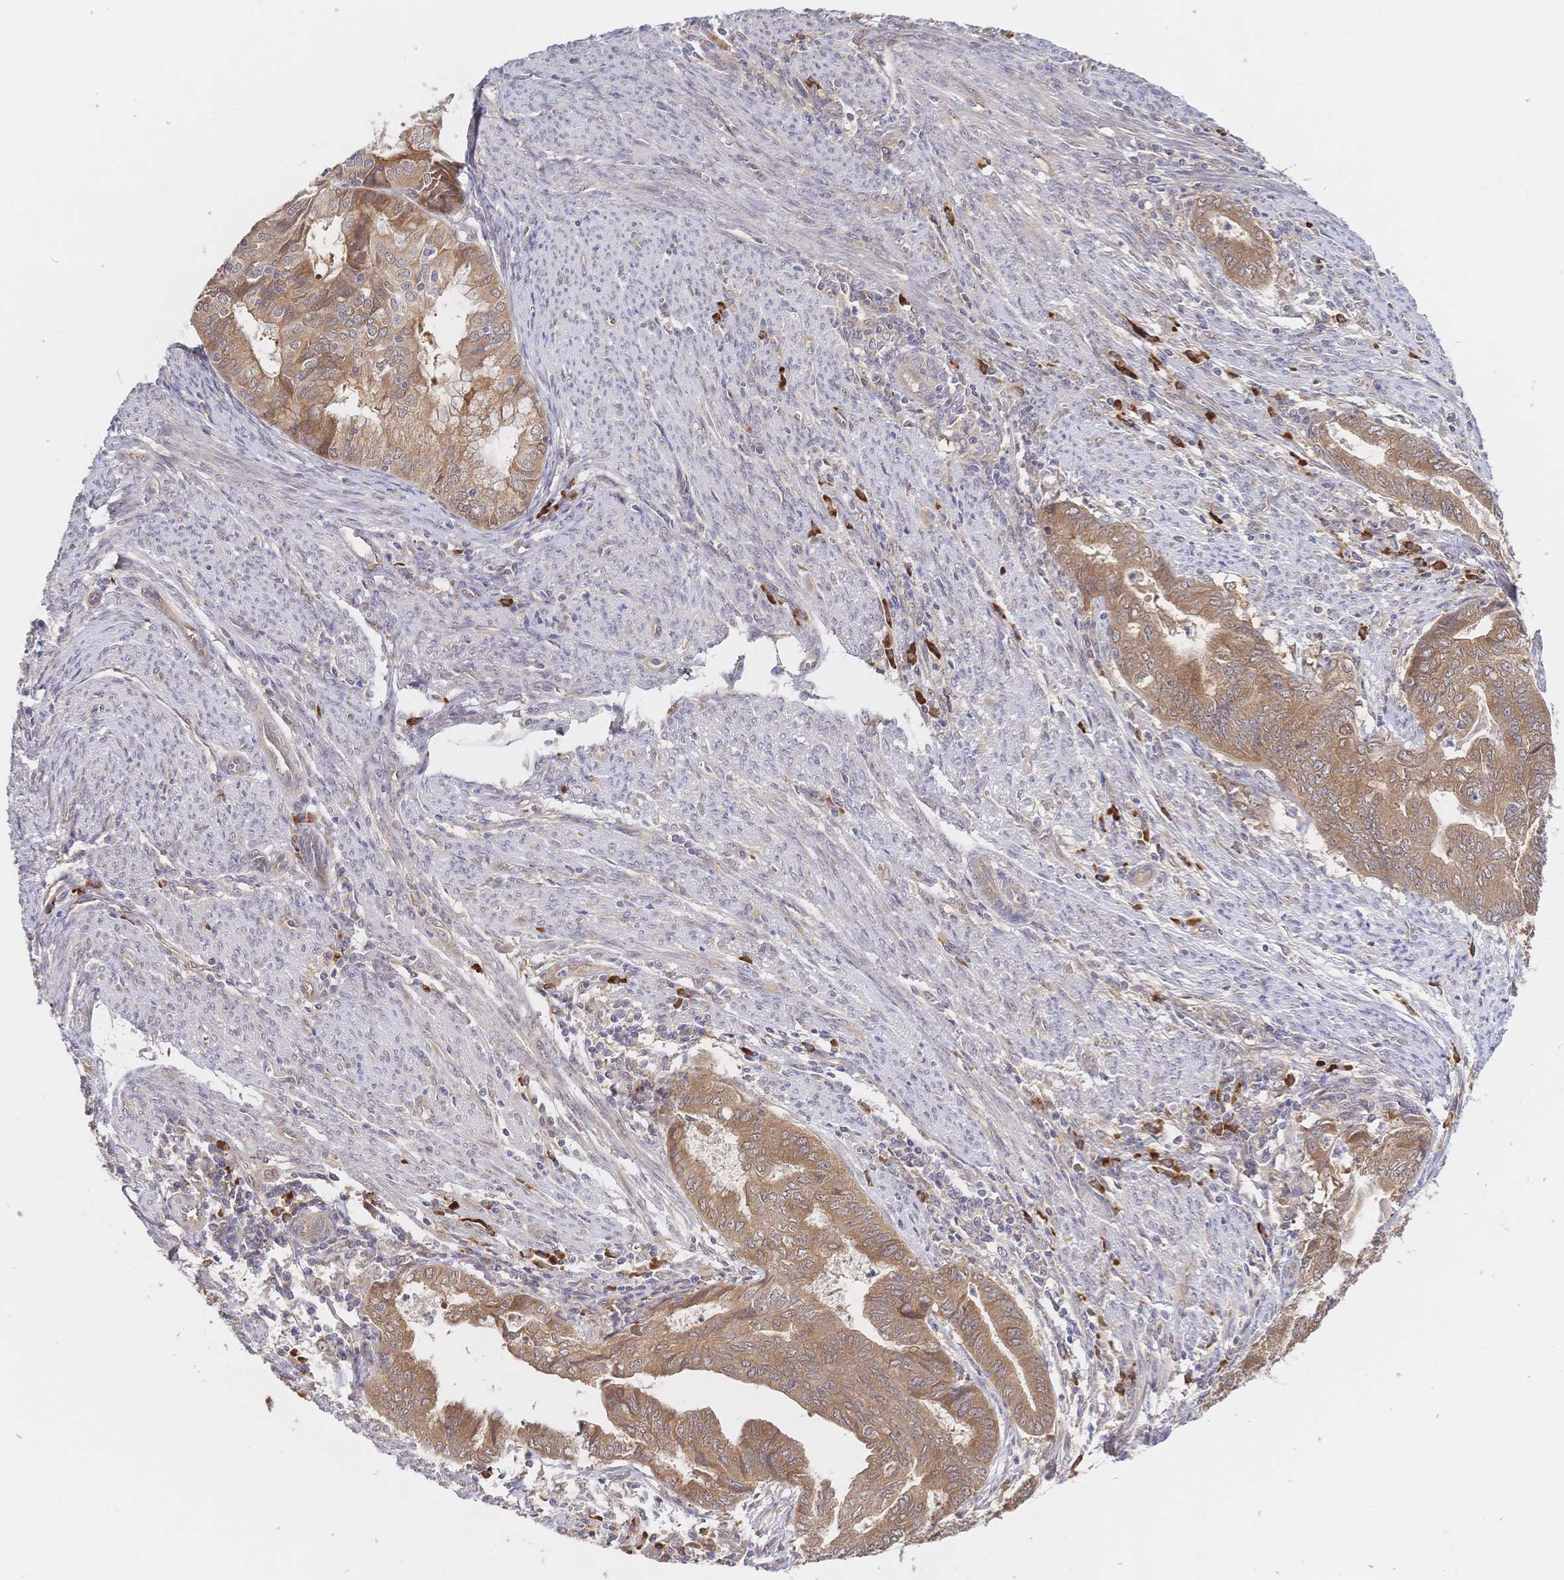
{"staining": {"intensity": "moderate", "quantity": ">75%", "location": "cytoplasmic/membranous"}, "tissue": "endometrial cancer", "cell_type": "Tumor cells", "image_type": "cancer", "snomed": [{"axis": "morphology", "description": "Adenocarcinoma, NOS"}, {"axis": "topography", "description": "Endometrium"}], "caption": "Tumor cells demonstrate moderate cytoplasmic/membranous expression in approximately >75% of cells in endometrial cancer (adenocarcinoma).", "gene": "LMO4", "patient": {"sex": "female", "age": 79}}